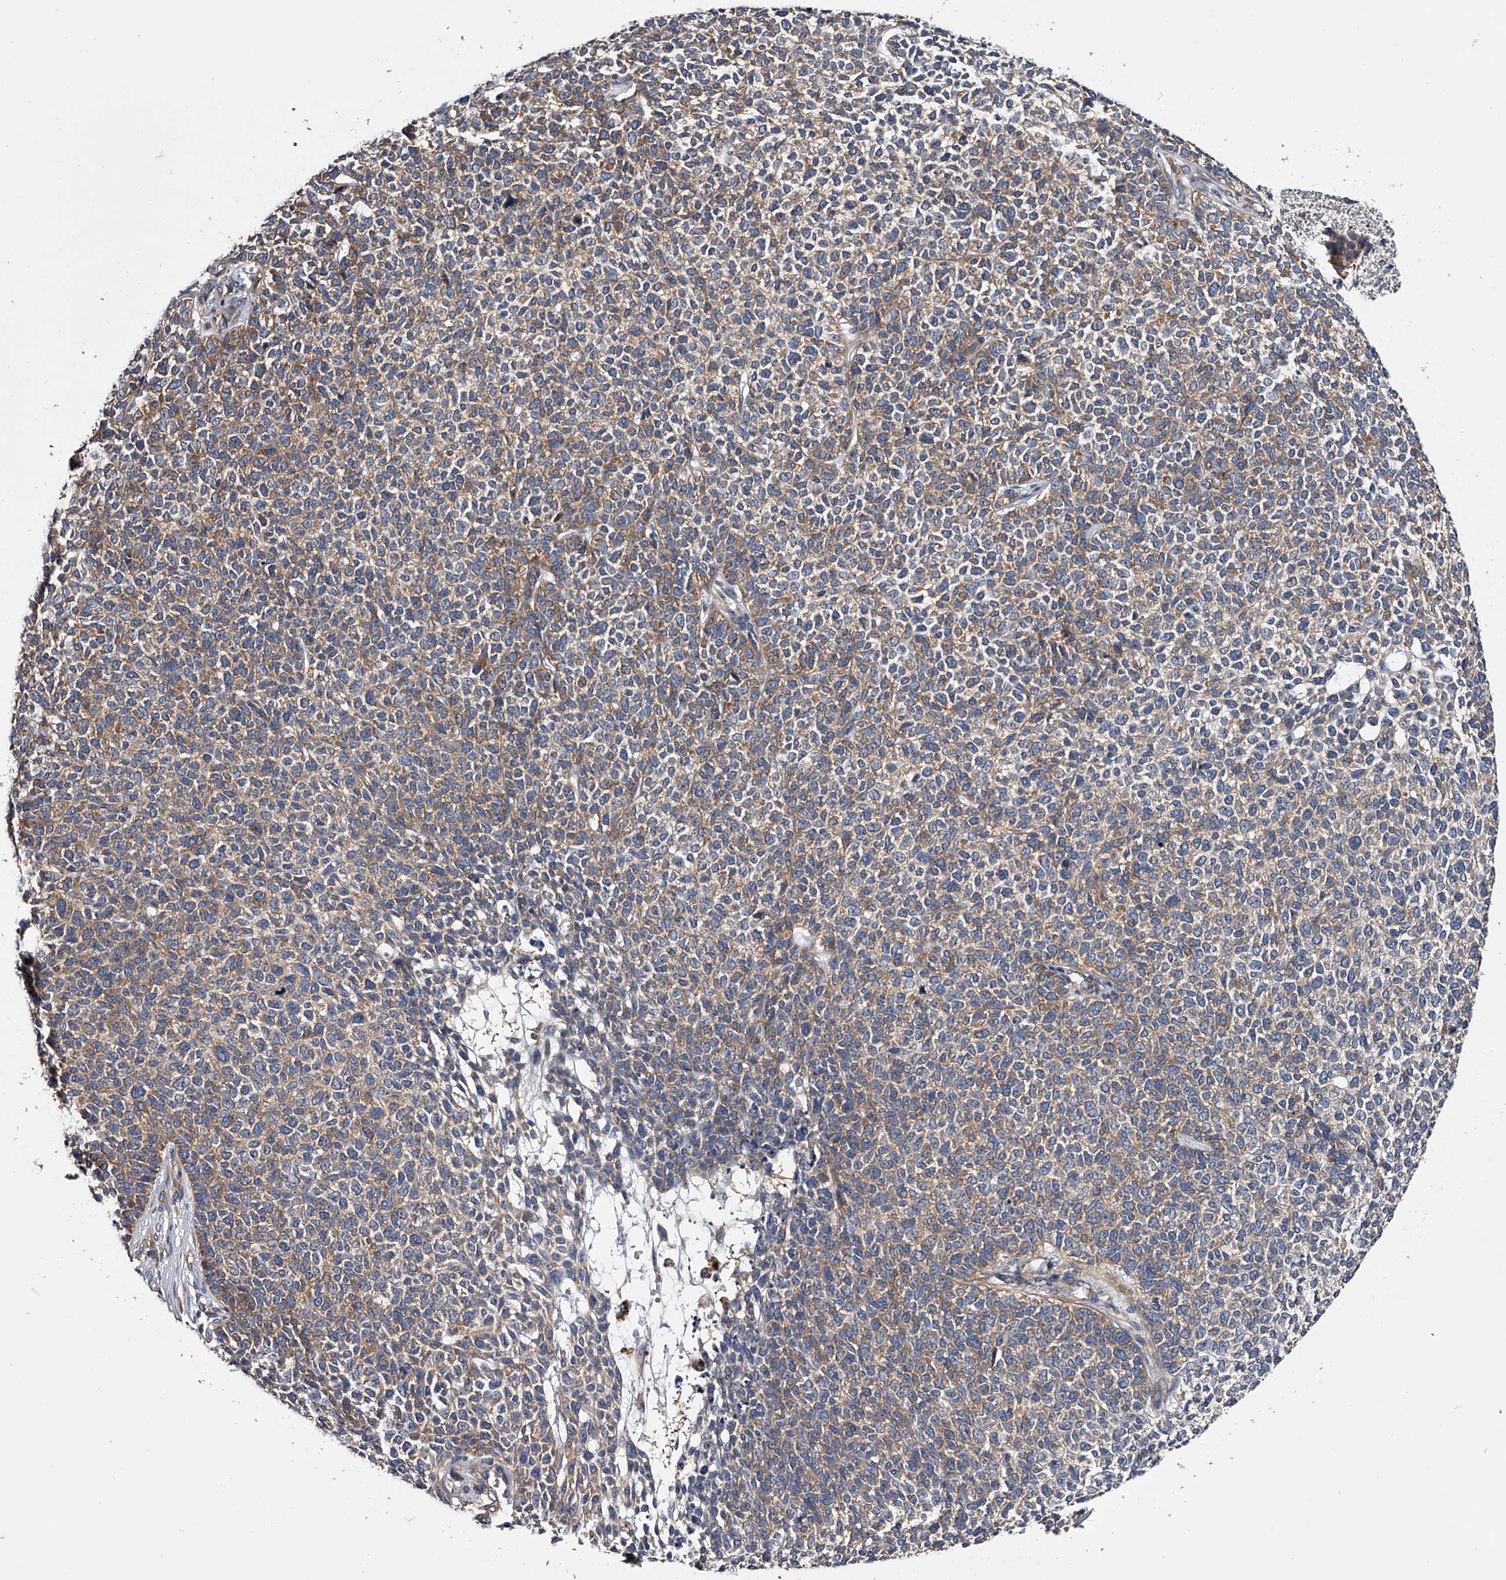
{"staining": {"intensity": "moderate", "quantity": "25%-75%", "location": "cytoplasmic/membranous"}, "tissue": "skin cancer", "cell_type": "Tumor cells", "image_type": "cancer", "snomed": [{"axis": "morphology", "description": "Basal cell carcinoma"}, {"axis": "topography", "description": "Skin"}], "caption": "High-magnification brightfield microscopy of skin cancer (basal cell carcinoma) stained with DAB (3,3'-diaminobenzidine) (brown) and counterstained with hematoxylin (blue). tumor cells exhibit moderate cytoplasmic/membranous expression is identified in approximately25%-75% of cells.", "gene": "GAPVD1", "patient": {"sex": "female", "age": 84}}